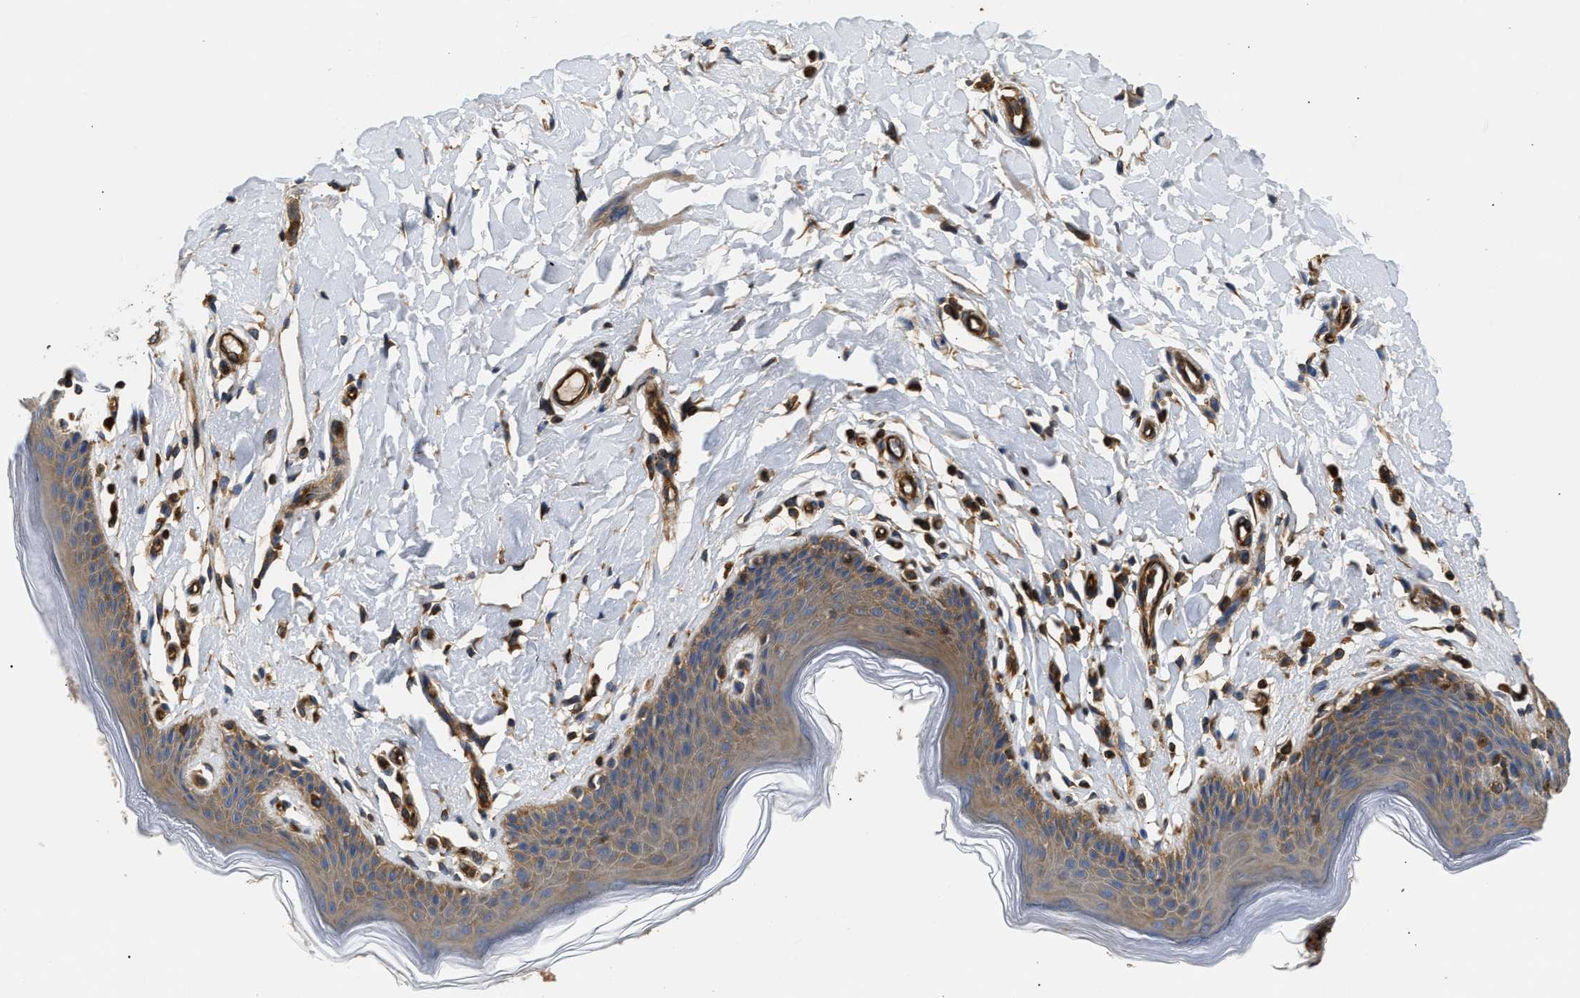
{"staining": {"intensity": "moderate", "quantity": ">75%", "location": "cytoplasmic/membranous"}, "tissue": "skin", "cell_type": "Epidermal cells", "image_type": "normal", "snomed": [{"axis": "morphology", "description": "Normal tissue, NOS"}, {"axis": "topography", "description": "Vulva"}], "caption": "This is a histology image of immunohistochemistry (IHC) staining of unremarkable skin, which shows moderate expression in the cytoplasmic/membranous of epidermal cells.", "gene": "SAMD9L", "patient": {"sex": "female", "age": 66}}